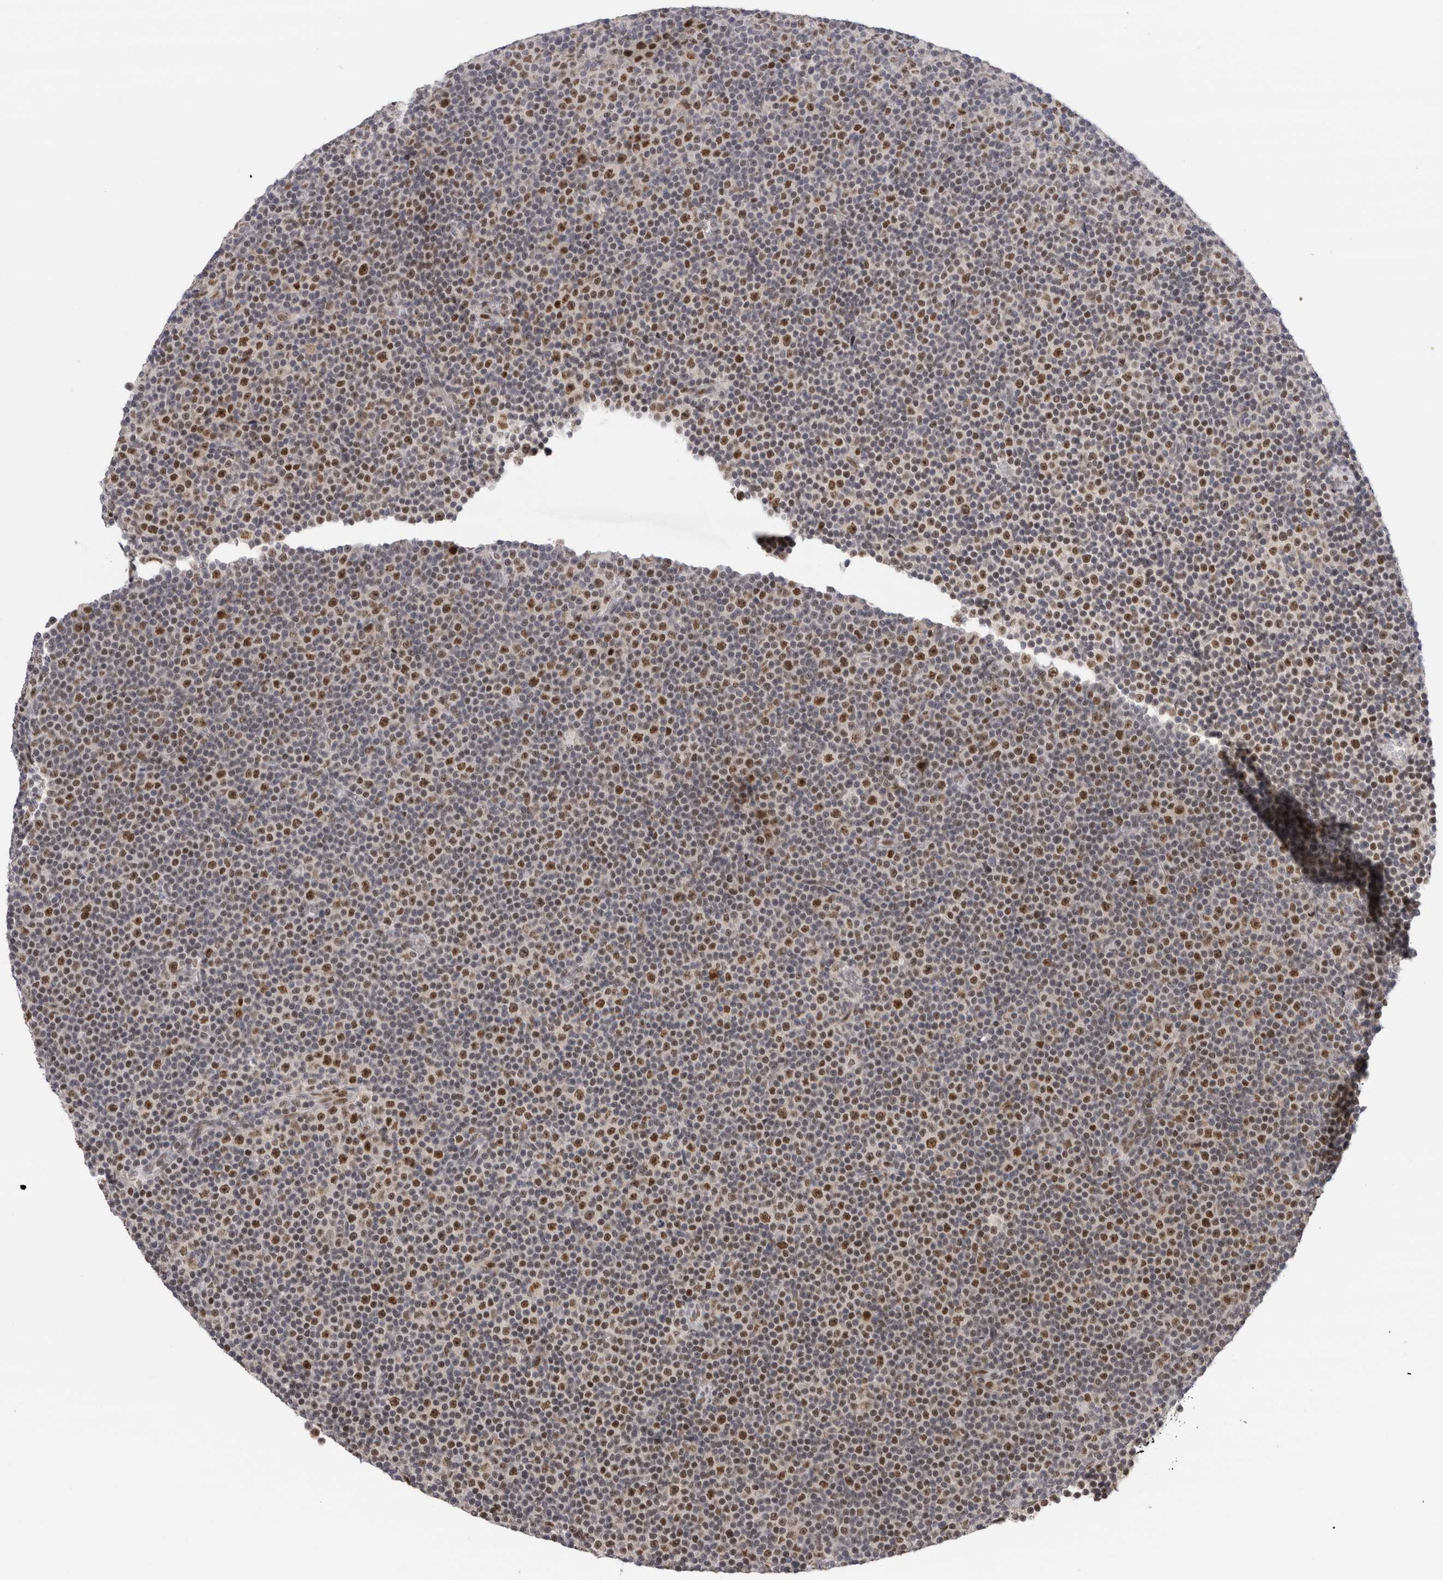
{"staining": {"intensity": "strong", "quantity": "25%-75%", "location": "nuclear"}, "tissue": "lymphoma", "cell_type": "Tumor cells", "image_type": "cancer", "snomed": [{"axis": "morphology", "description": "Malignant lymphoma, non-Hodgkin's type, Low grade"}, {"axis": "topography", "description": "Lymph node"}], "caption": "Strong nuclear expression is identified in about 25%-75% of tumor cells in low-grade malignant lymphoma, non-Hodgkin's type. (brown staining indicates protein expression, while blue staining denotes nuclei).", "gene": "ZNF521", "patient": {"sex": "female", "age": 67}}